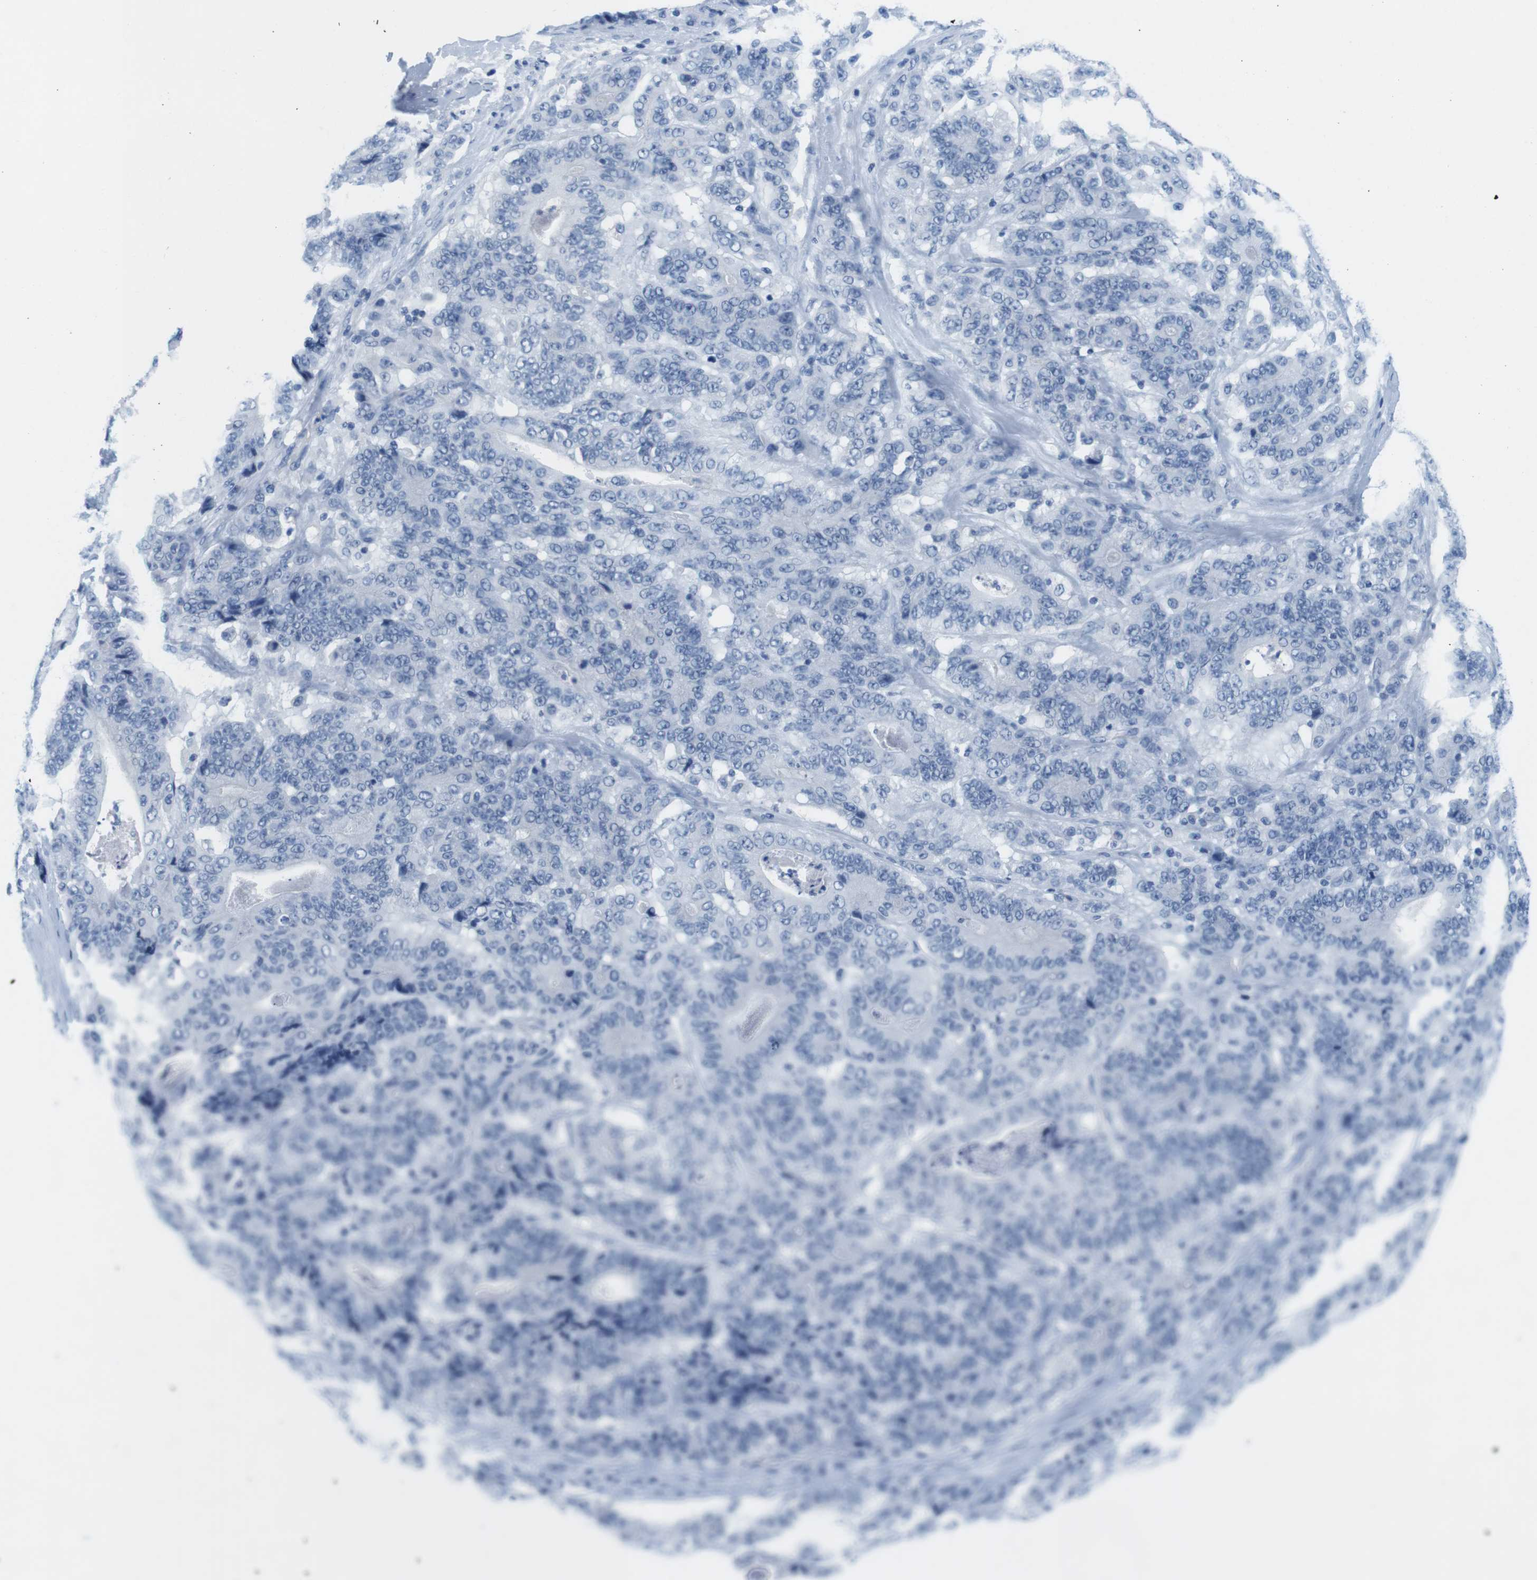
{"staining": {"intensity": "negative", "quantity": "none", "location": "none"}, "tissue": "stomach cancer", "cell_type": "Tumor cells", "image_type": "cancer", "snomed": [{"axis": "morphology", "description": "Adenocarcinoma, NOS"}, {"axis": "topography", "description": "Stomach"}], "caption": "Stomach adenocarcinoma stained for a protein using immunohistochemistry (IHC) exhibits no staining tumor cells.", "gene": "CYP2C9", "patient": {"sex": "female", "age": 73}}